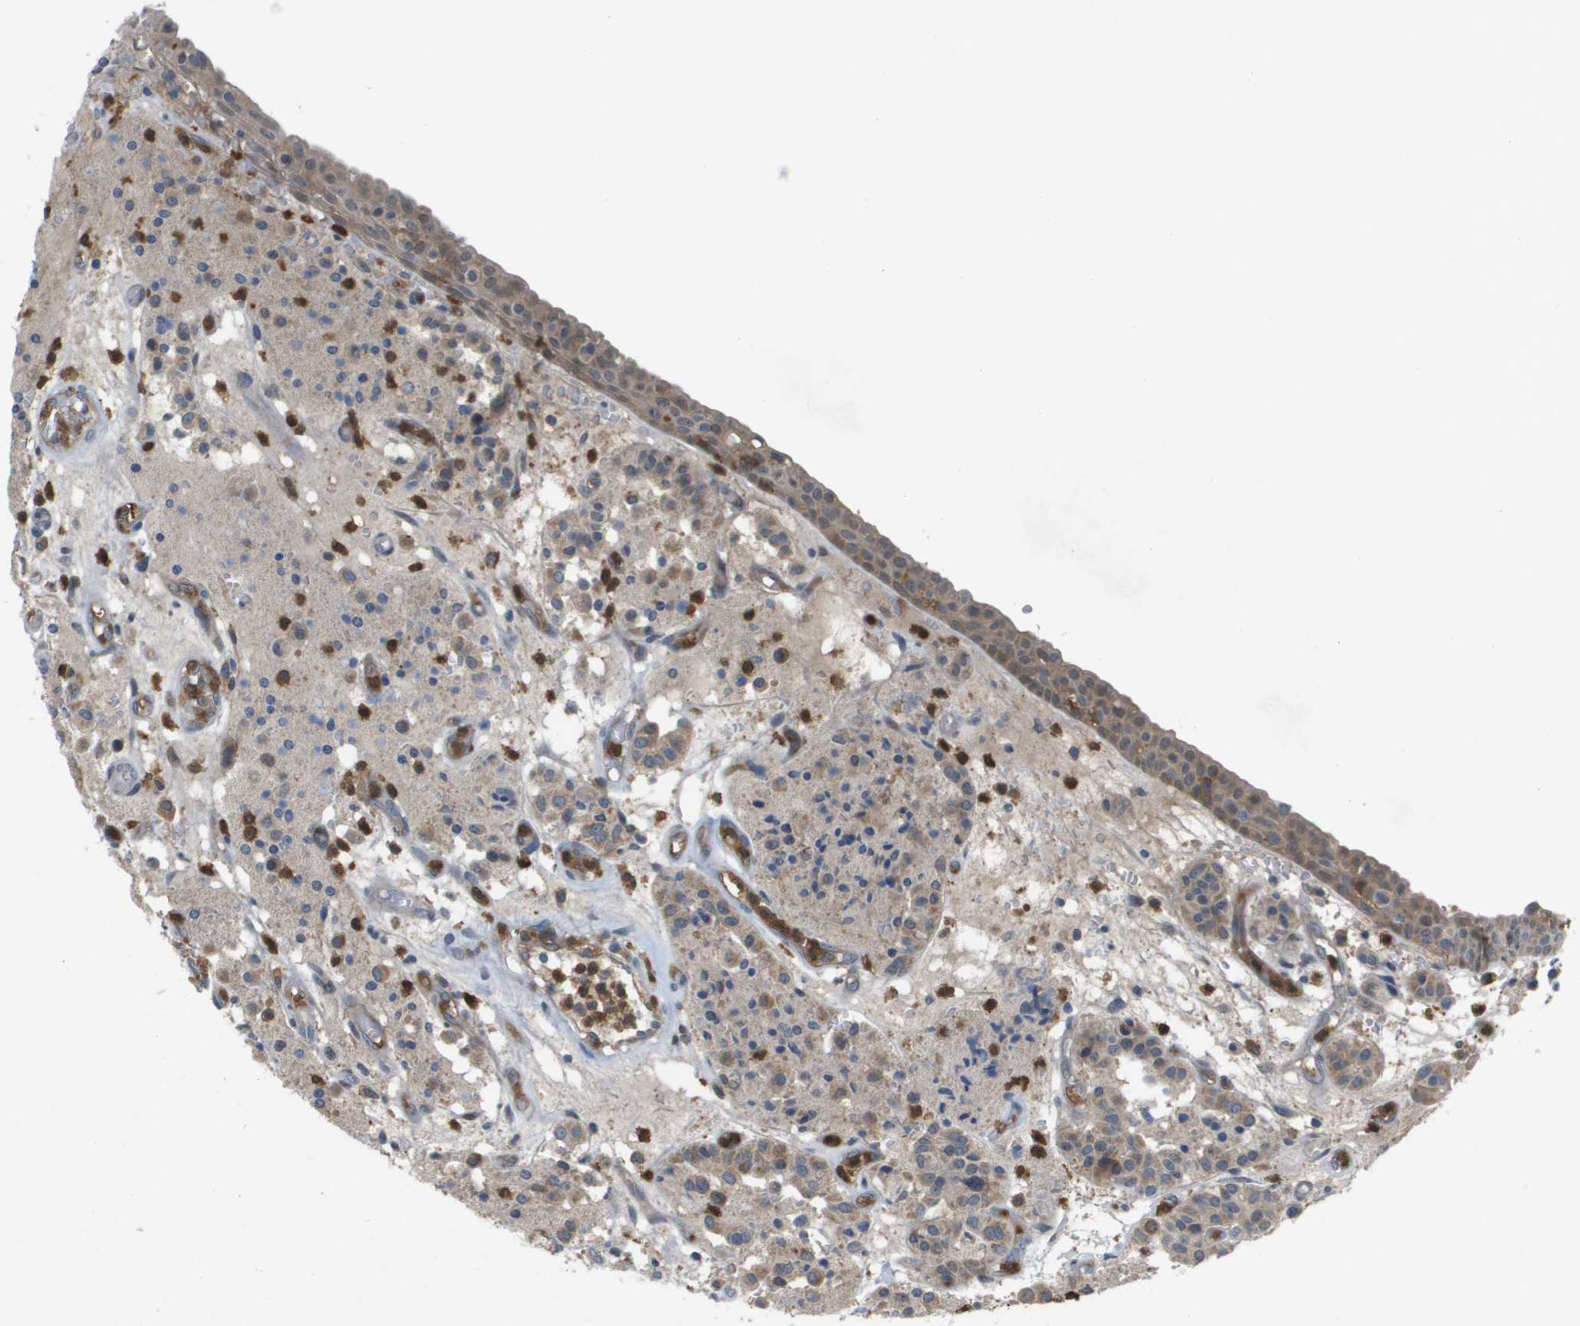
{"staining": {"intensity": "weak", "quantity": ">75%", "location": "cytoplasmic/membranous"}, "tissue": "carcinoid", "cell_type": "Tumor cells", "image_type": "cancer", "snomed": [{"axis": "morphology", "description": "Carcinoid, malignant, NOS"}, {"axis": "topography", "description": "Lung"}], "caption": "Carcinoid stained for a protein demonstrates weak cytoplasmic/membranous positivity in tumor cells. (DAB (3,3'-diaminobenzidine) IHC with brightfield microscopy, high magnification).", "gene": "PALD1", "patient": {"sex": "male", "age": 30}}